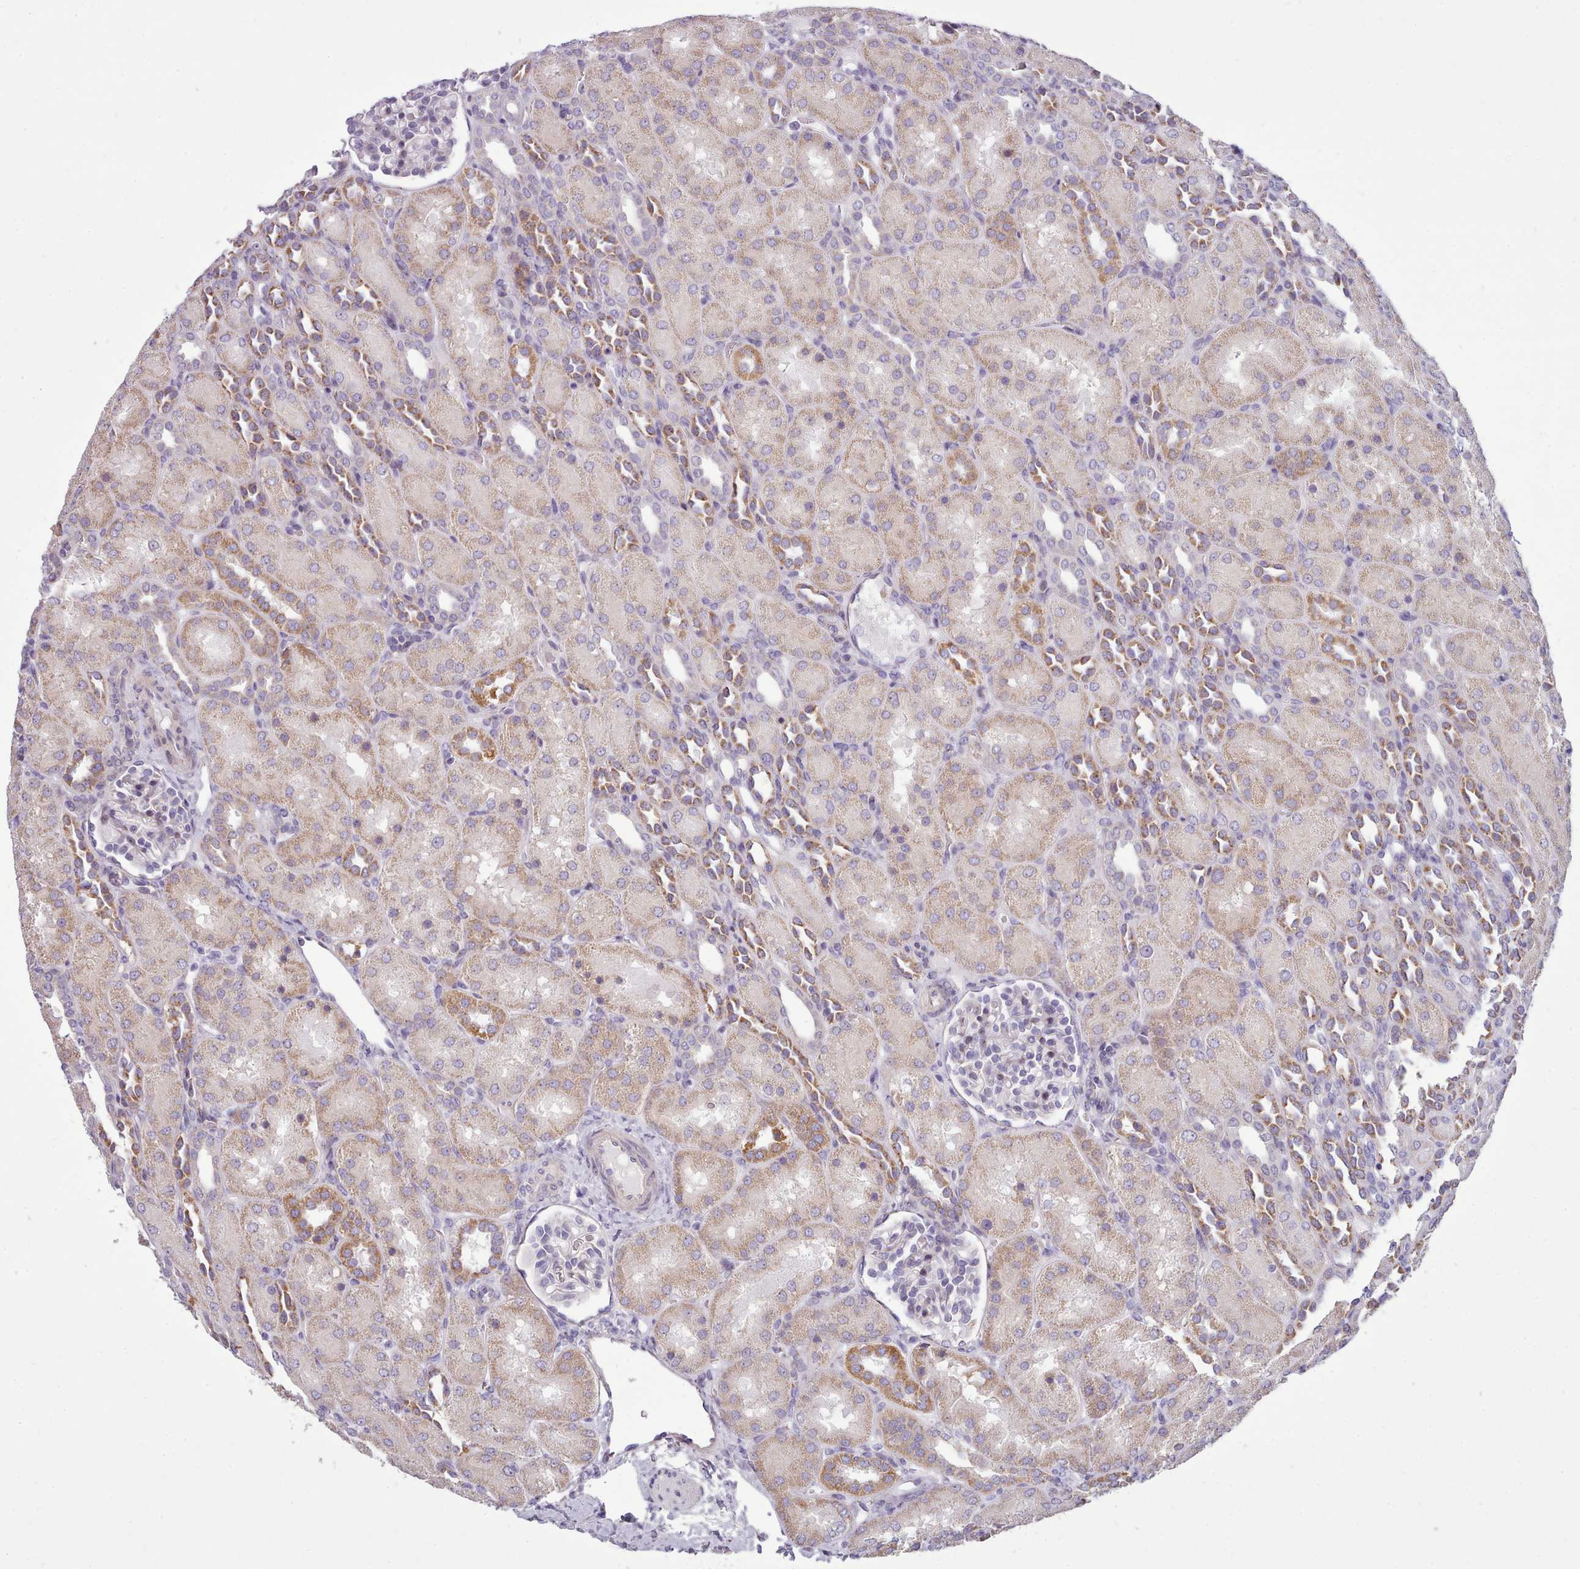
{"staining": {"intensity": "negative", "quantity": "none", "location": "none"}, "tissue": "kidney", "cell_type": "Cells in glomeruli", "image_type": "normal", "snomed": [{"axis": "morphology", "description": "Normal tissue, NOS"}, {"axis": "topography", "description": "Kidney"}], "caption": "Micrograph shows no significant protein staining in cells in glomeruli of unremarkable kidney. The staining is performed using DAB brown chromogen with nuclei counter-stained in using hematoxylin.", "gene": "SLC52A3", "patient": {"sex": "male", "age": 1}}